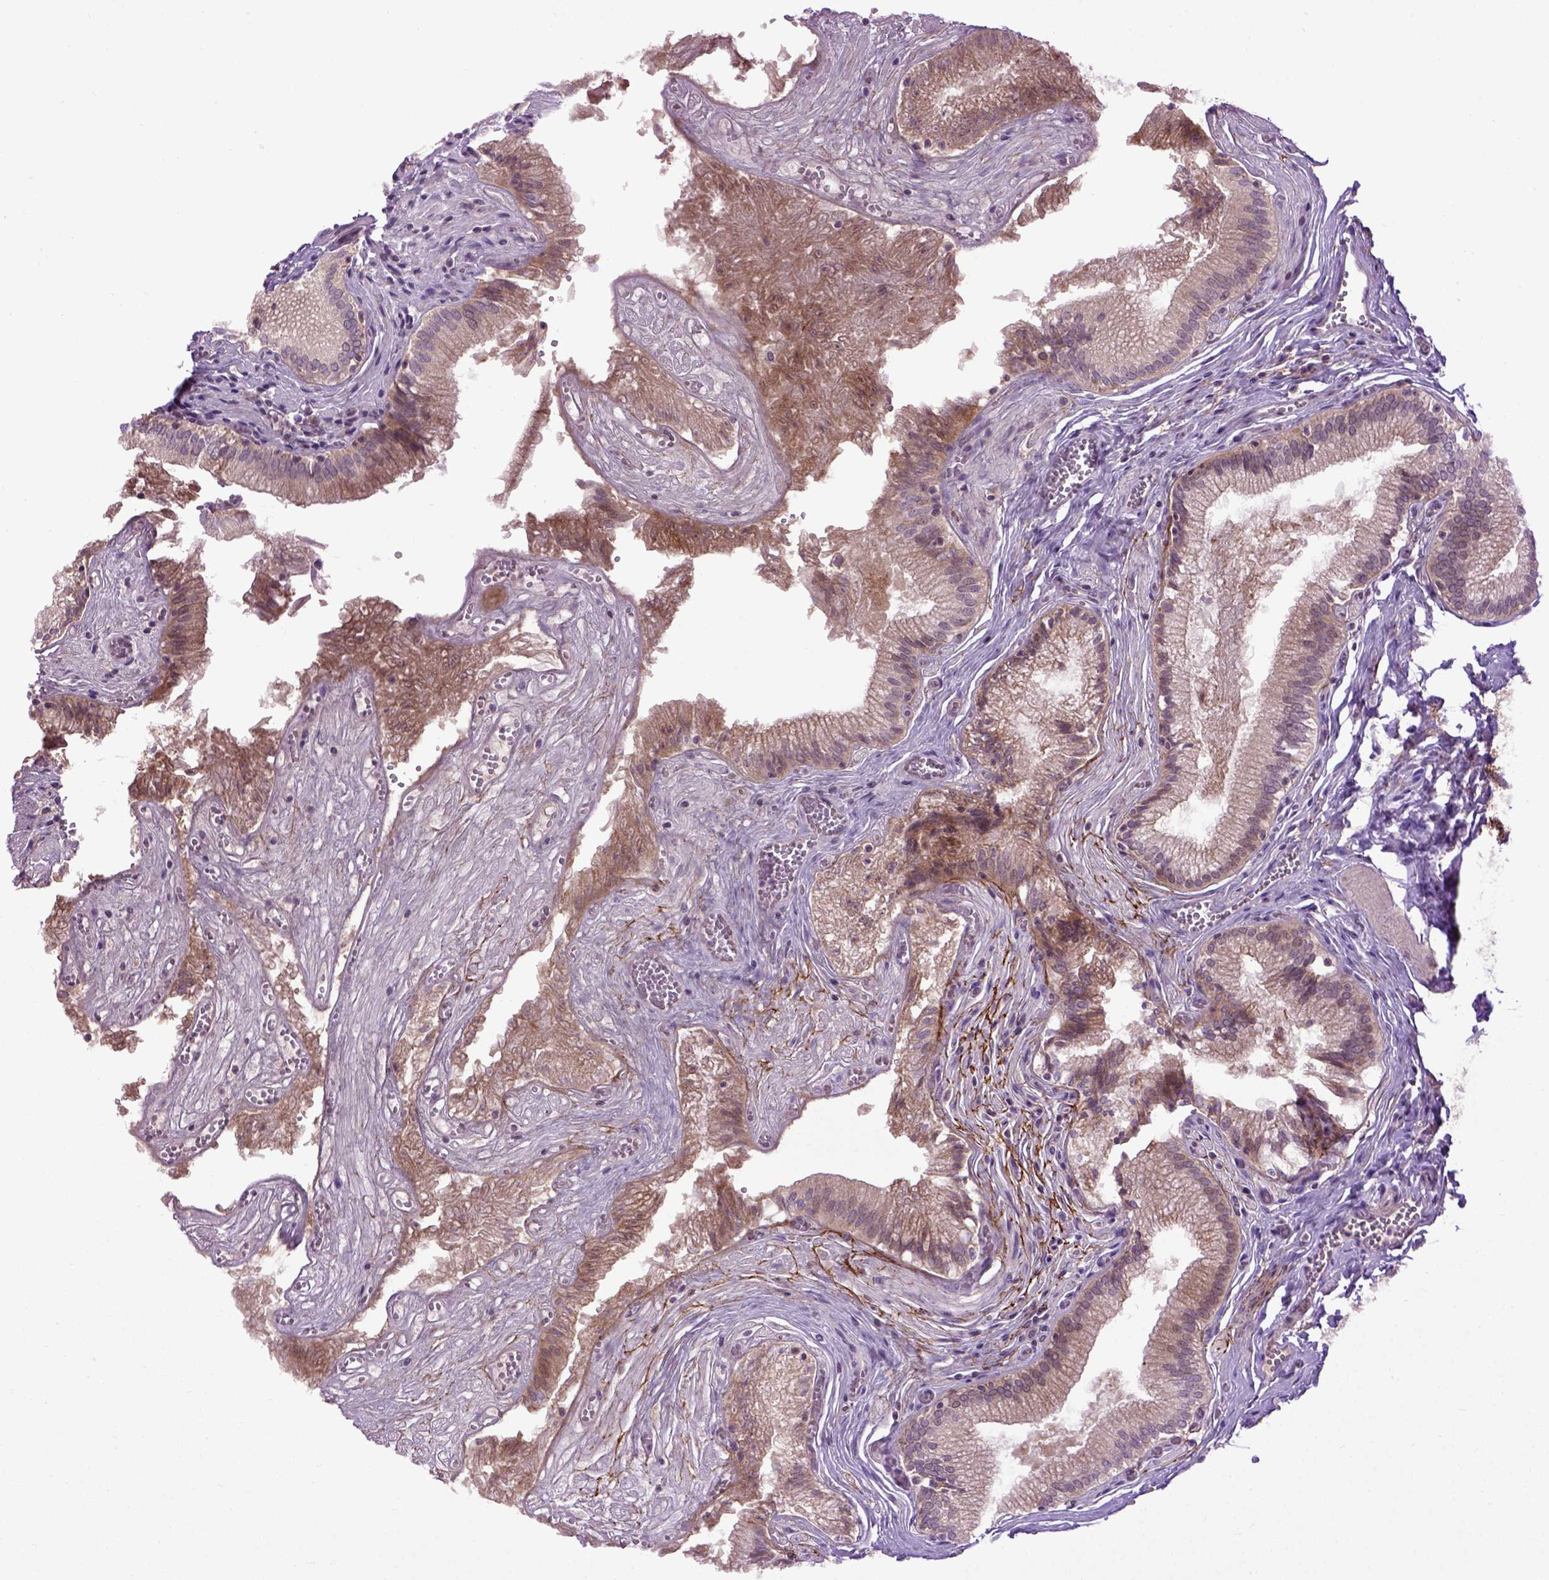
{"staining": {"intensity": "weak", "quantity": "25%-75%", "location": "cytoplasmic/membranous"}, "tissue": "gallbladder", "cell_type": "Glandular cells", "image_type": "normal", "snomed": [{"axis": "morphology", "description": "Normal tissue, NOS"}, {"axis": "topography", "description": "Gallbladder"}, {"axis": "topography", "description": "Peripheral nerve tissue"}], "caption": "Gallbladder stained with immunohistochemistry displays weak cytoplasmic/membranous expression in approximately 25%-75% of glandular cells.", "gene": "EMILIN3", "patient": {"sex": "male", "age": 17}}